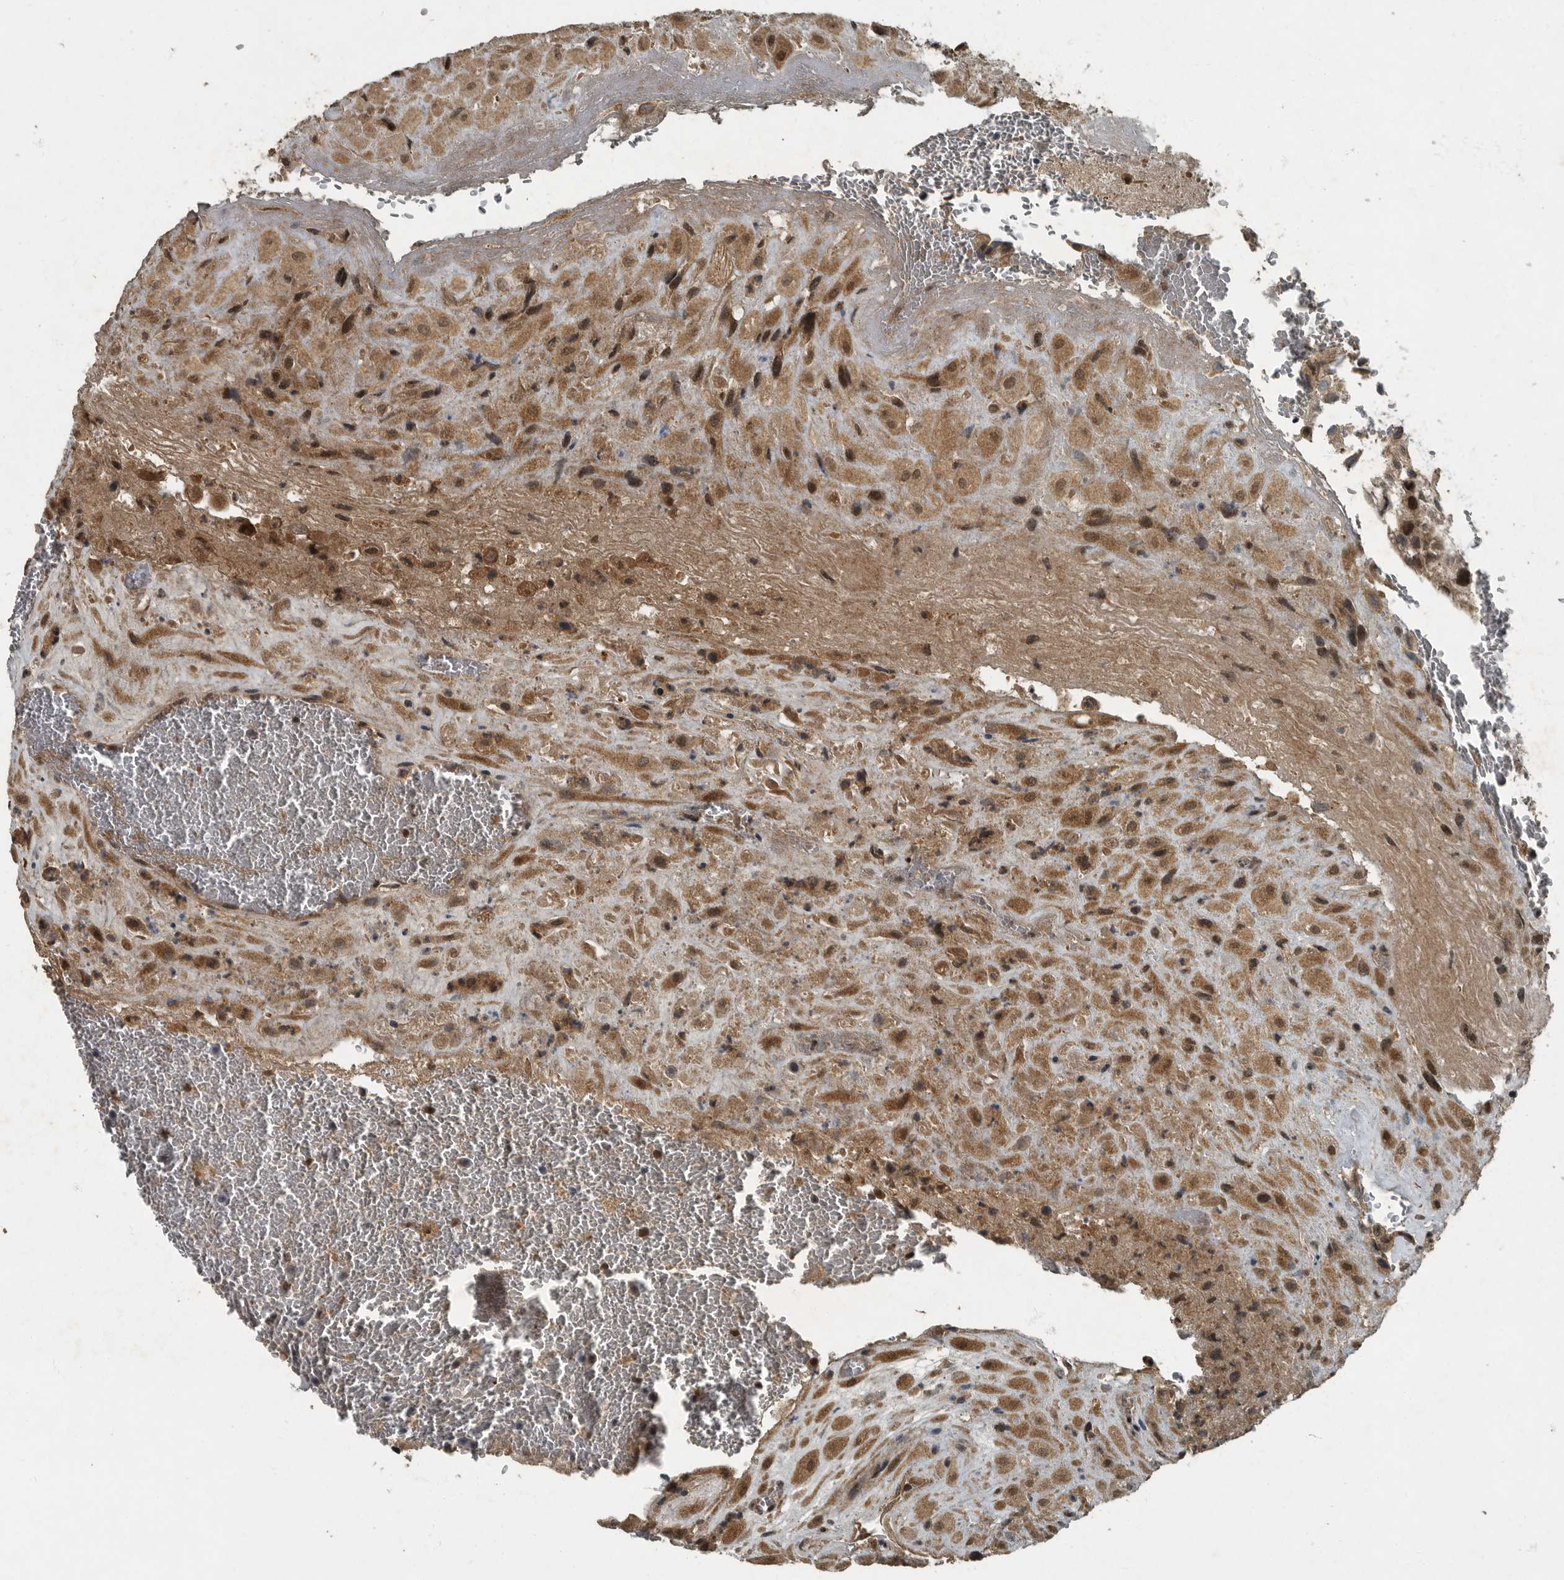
{"staining": {"intensity": "moderate", "quantity": ">75%", "location": "cytoplasmic/membranous,nuclear"}, "tissue": "placenta", "cell_type": "Decidual cells", "image_type": "normal", "snomed": [{"axis": "morphology", "description": "Normal tissue, NOS"}, {"axis": "topography", "description": "Placenta"}], "caption": "Decidual cells show medium levels of moderate cytoplasmic/membranous,nuclear expression in about >75% of cells in unremarkable placenta. (Brightfield microscopy of DAB IHC at high magnification).", "gene": "FOXO1", "patient": {"sex": "female", "age": 35}}